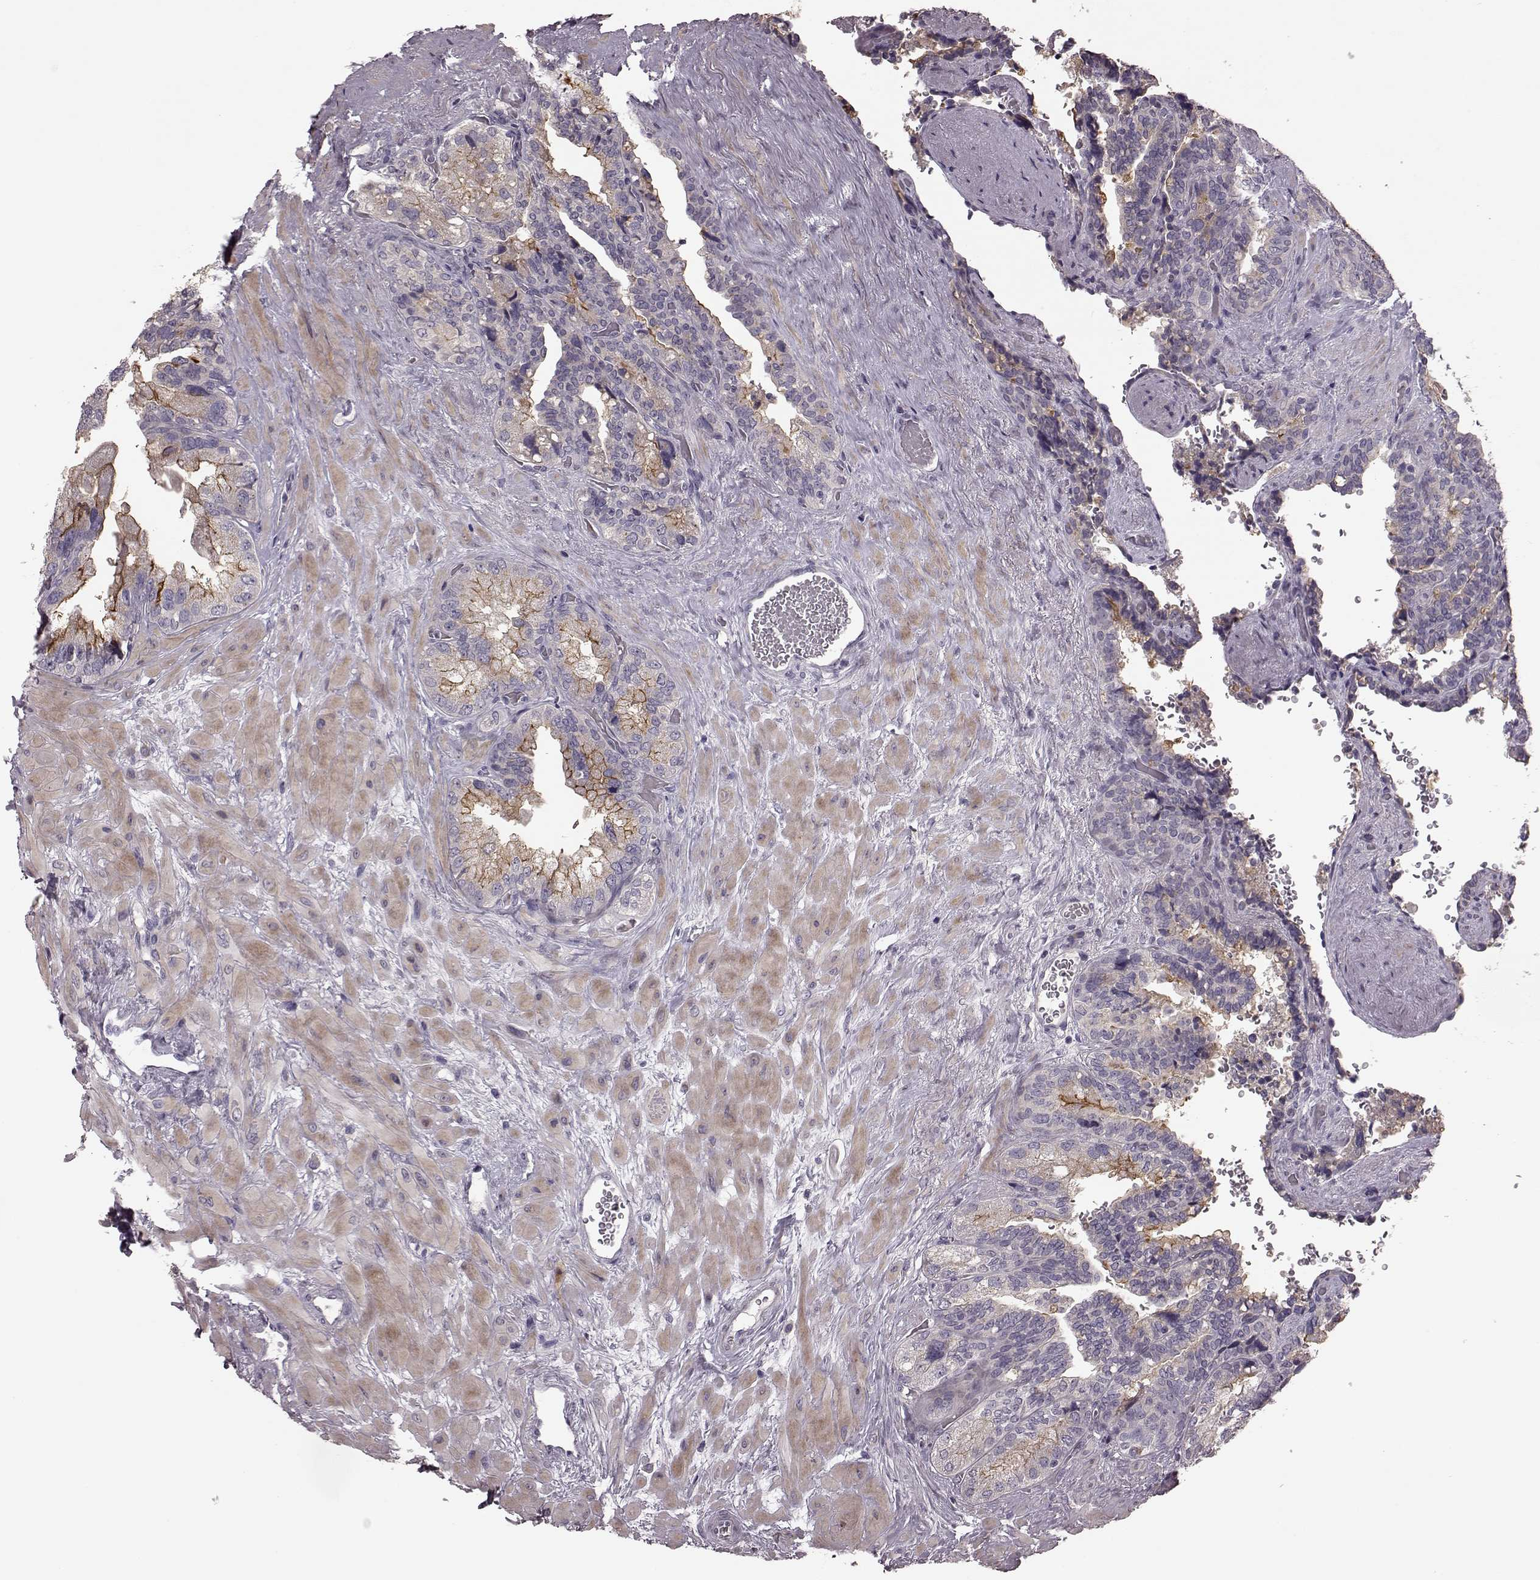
{"staining": {"intensity": "strong", "quantity": "<25%", "location": "cytoplasmic/membranous"}, "tissue": "seminal vesicle", "cell_type": "Glandular cells", "image_type": "normal", "snomed": [{"axis": "morphology", "description": "Normal tissue, NOS"}, {"axis": "topography", "description": "Seminal veicle"}], "caption": "IHC of benign human seminal vesicle exhibits medium levels of strong cytoplasmic/membranous positivity in approximately <25% of glandular cells.", "gene": "SLC52A3", "patient": {"sex": "male", "age": 69}}